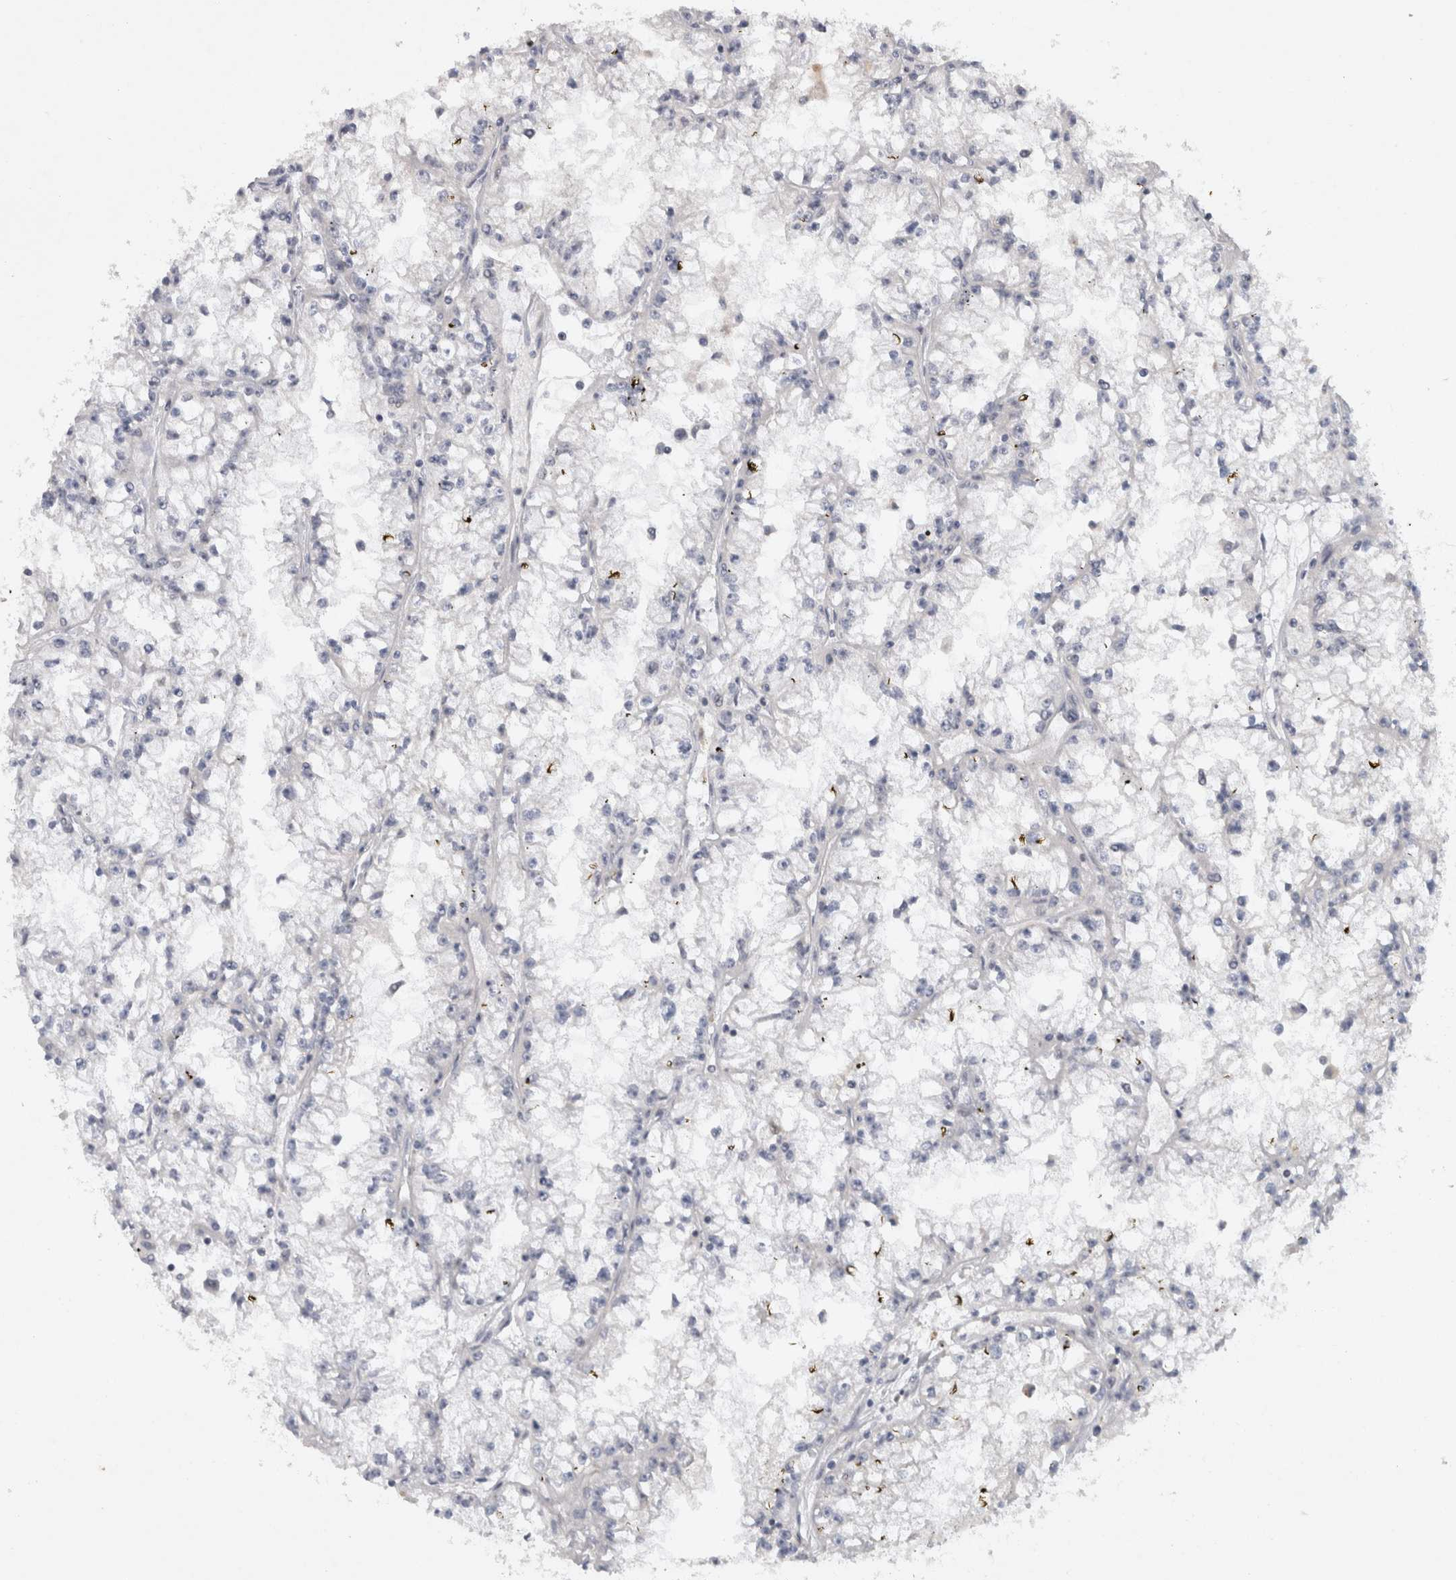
{"staining": {"intensity": "negative", "quantity": "none", "location": "none"}, "tissue": "renal cancer", "cell_type": "Tumor cells", "image_type": "cancer", "snomed": [{"axis": "morphology", "description": "Adenocarcinoma, NOS"}, {"axis": "topography", "description": "Kidney"}], "caption": "Human renal cancer stained for a protein using IHC demonstrates no expression in tumor cells.", "gene": "HESX1", "patient": {"sex": "male", "age": 56}}